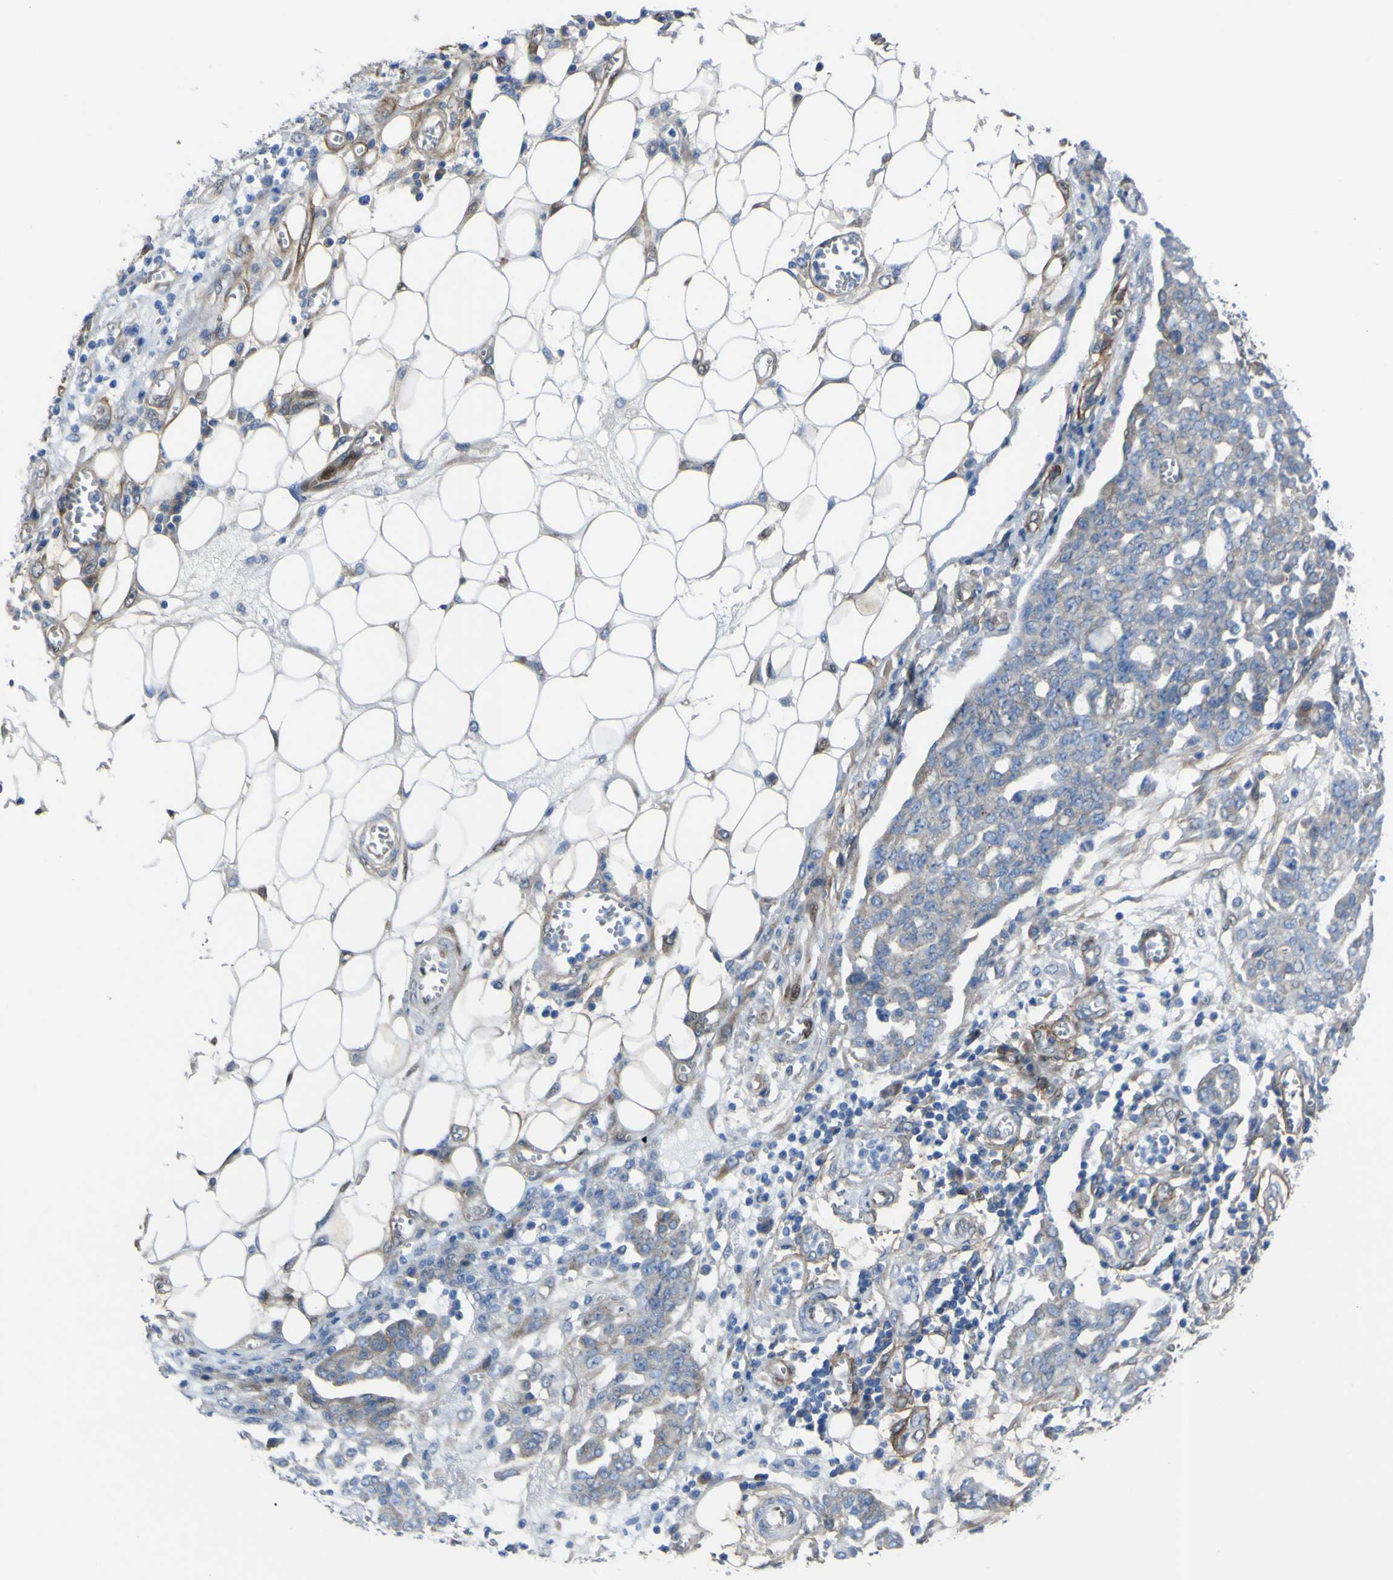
{"staining": {"intensity": "weak", "quantity": "25%-75%", "location": "cytoplasmic/membranous"}, "tissue": "ovarian cancer", "cell_type": "Tumor cells", "image_type": "cancer", "snomed": [{"axis": "morphology", "description": "Cystadenocarcinoma, serous, NOS"}, {"axis": "topography", "description": "Soft tissue"}, {"axis": "topography", "description": "Ovary"}], "caption": "This micrograph shows ovarian serous cystadenocarcinoma stained with immunohistochemistry to label a protein in brown. The cytoplasmic/membranous of tumor cells show weak positivity for the protein. Nuclei are counter-stained blue.", "gene": "LRRN1", "patient": {"sex": "female", "age": 57}}